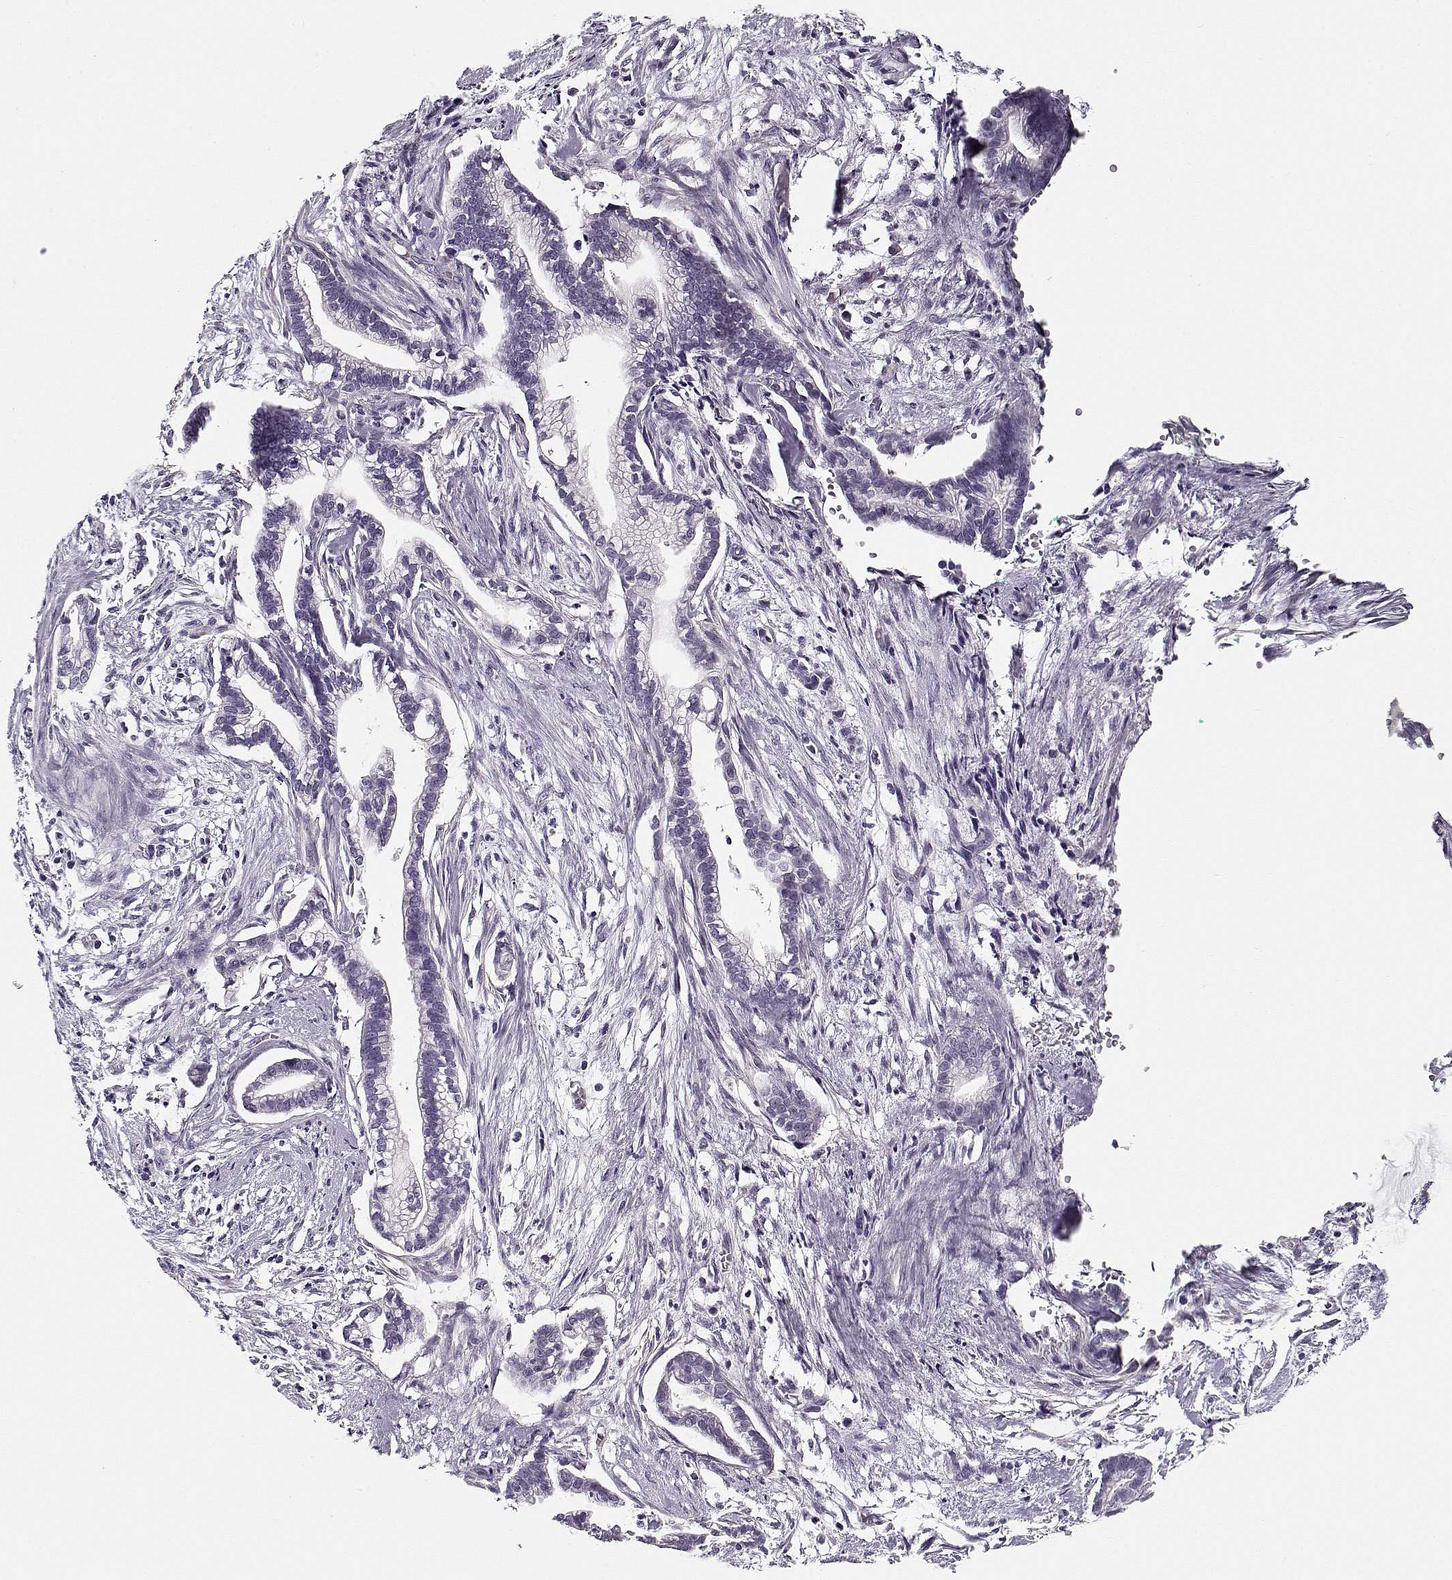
{"staining": {"intensity": "negative", "quantity": "none", "location": "none"}, "tissue": "cervical cancer", "cell_type": "Tumor cells", "image_type": "cancer", "snomed": [{"axis": "morphology", "description": "Adenocarcinoma, NOS"}, {"axis": "topography", "description": "Cervix"}], "caption": "The immunohistochemistry photomicrograph has no significant expression in tumor cells of cervical adenocarcinoma tissue.", "gene": "CCDC136", "patient": {"sex": "female", "age": 62}}